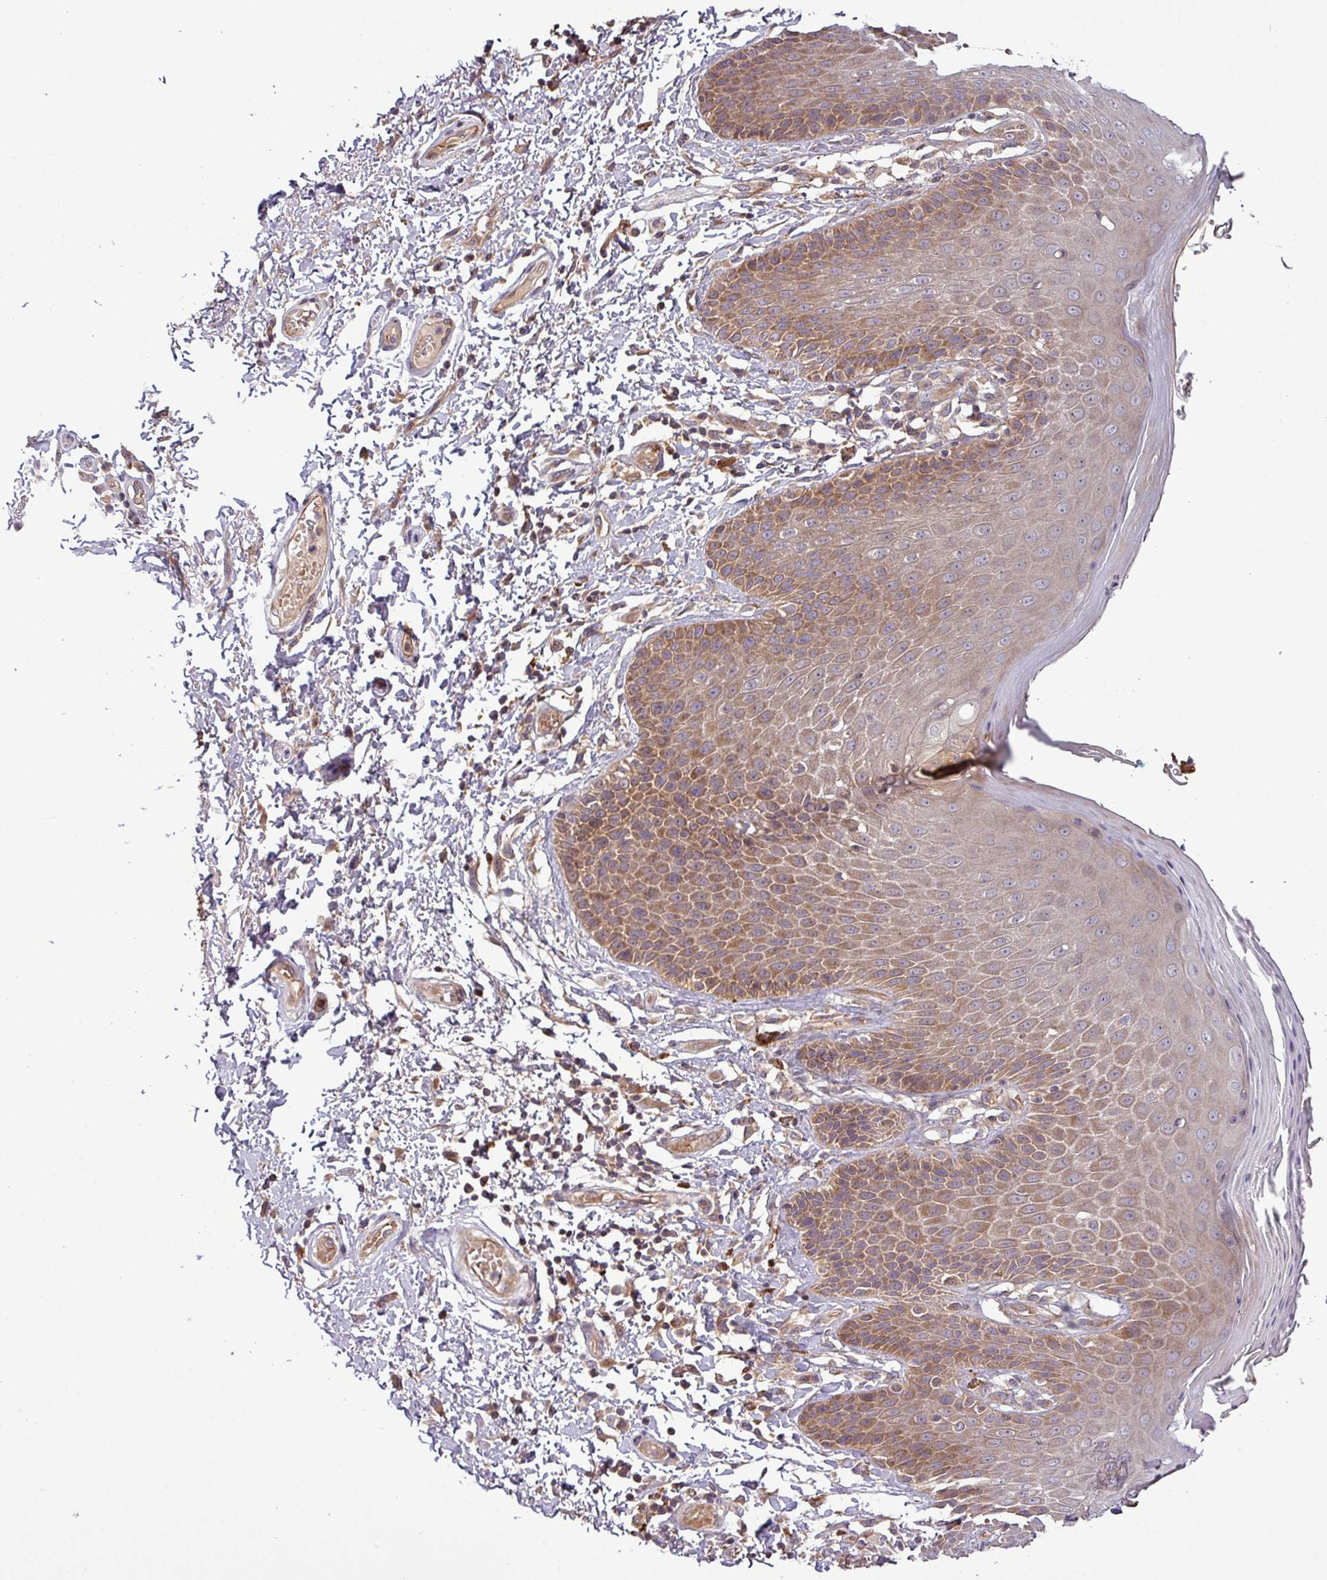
{"staining": {"intensity": "moderate", "quantity": ">75%", "location": "cytoplasmic/membranous"}, "tissue": "skin", "cell_type": "Epidermal cells", "image_type": "normal", "snomed": [{"axis": "morphology", "description": "Normal tissue, NOS"}, {"axis": "topography", "description": "Peripheral nerve tissue"}], "caption": "Human skin stained with a brown dye displays moderate cytoplasmic/membranous positive positivity in approximately >75% of epidermal cells.", "gene": "SIRPB2", "patient": {"sex": "male", "age": 51}}